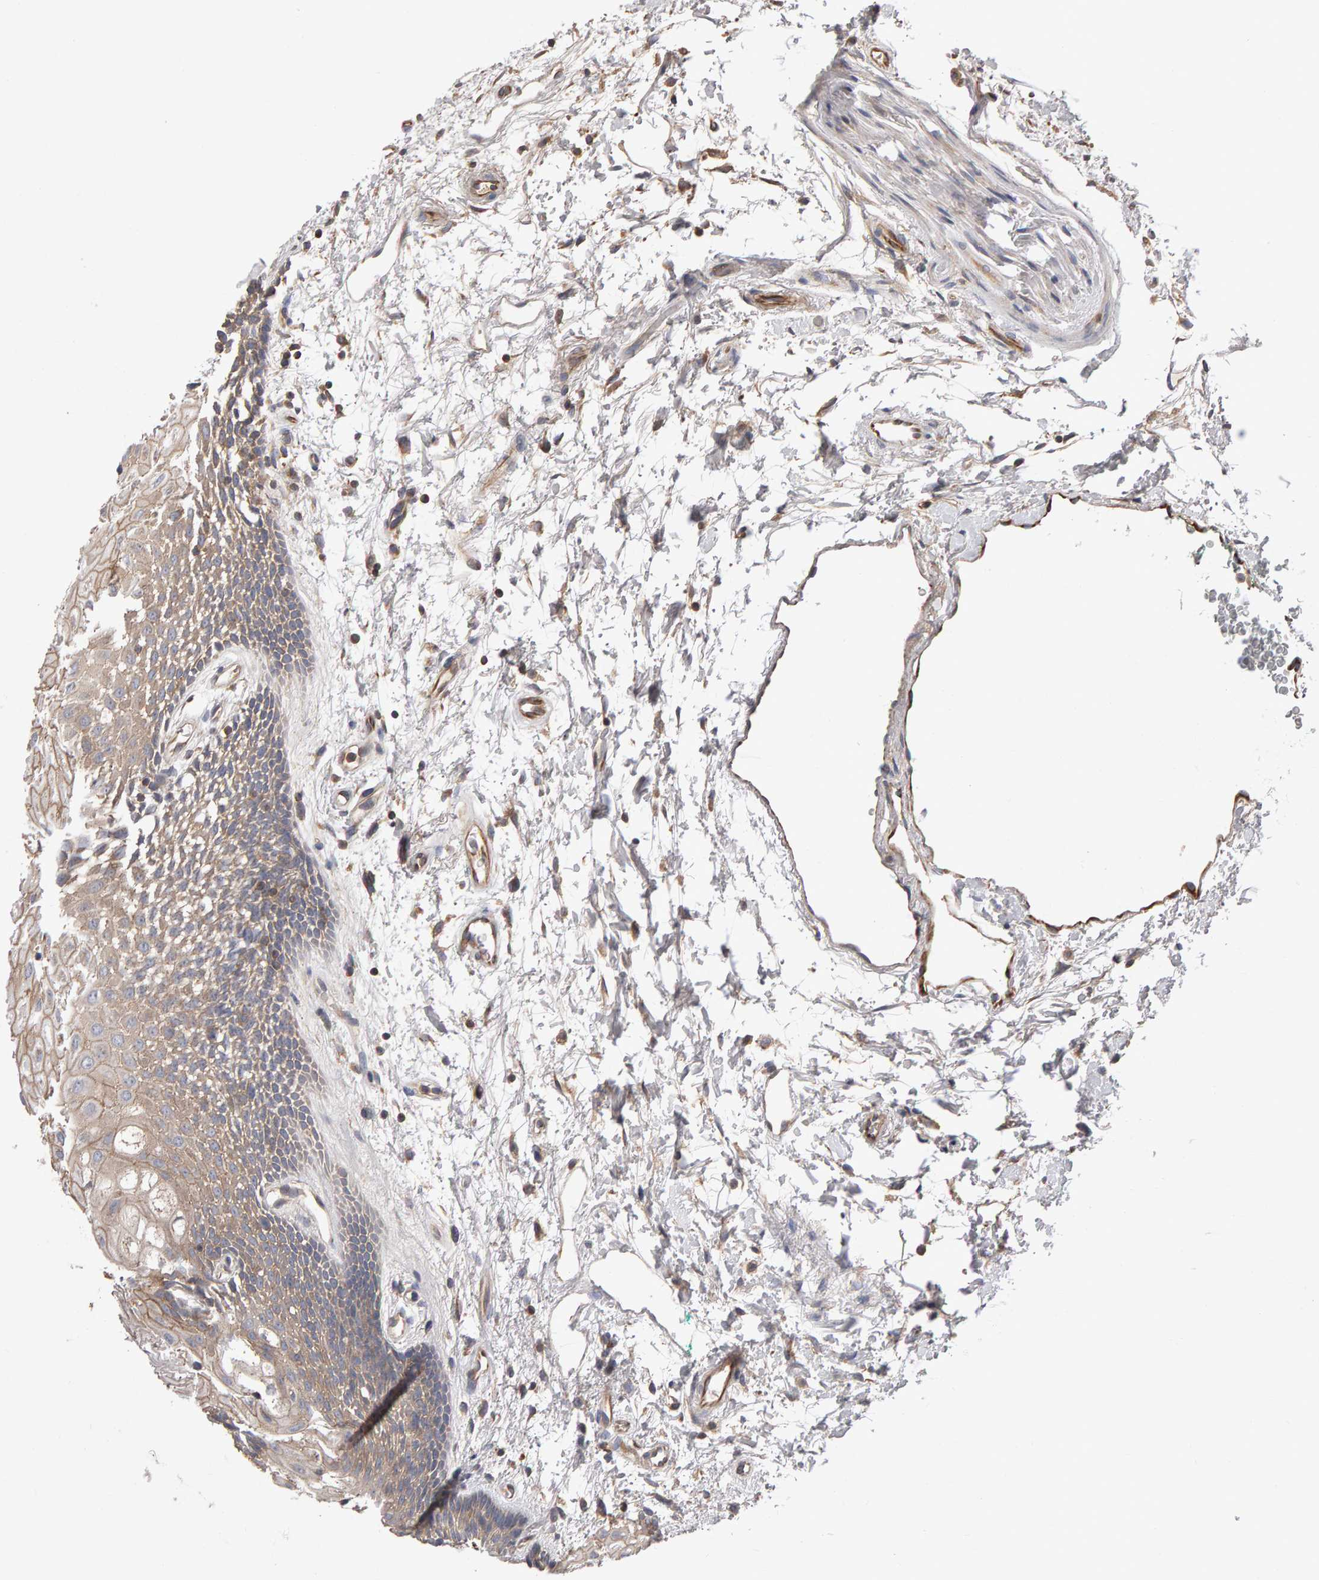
{"staining": {"intensity": "moderate", "quantity": ">75%", "location": "cytoplasmic/membranous"}, "tissue": "oral mucosa", "cell_type": "Squamous epithelial cells", "image_type": "normal", "snomed": [{"axis": "morphology", "description": "Normal tissue, NOS"}, {"axis": "topography", "description": "Skeletal muscle"}, {"axis": "topography", "description": "Oral tissue"}, {"axis": "topography", "description": "Peripheral nerve tissue"}], "caption": "Approximately >75% of squamous epithelial cells in unremarkable human oral mucosa reveal moderate cytoplasmic/membranous protein expression as visualized by brown immunohistochemical staining.", "gene": "PGS1", "patient": {"sex": "female", "age": 84}}